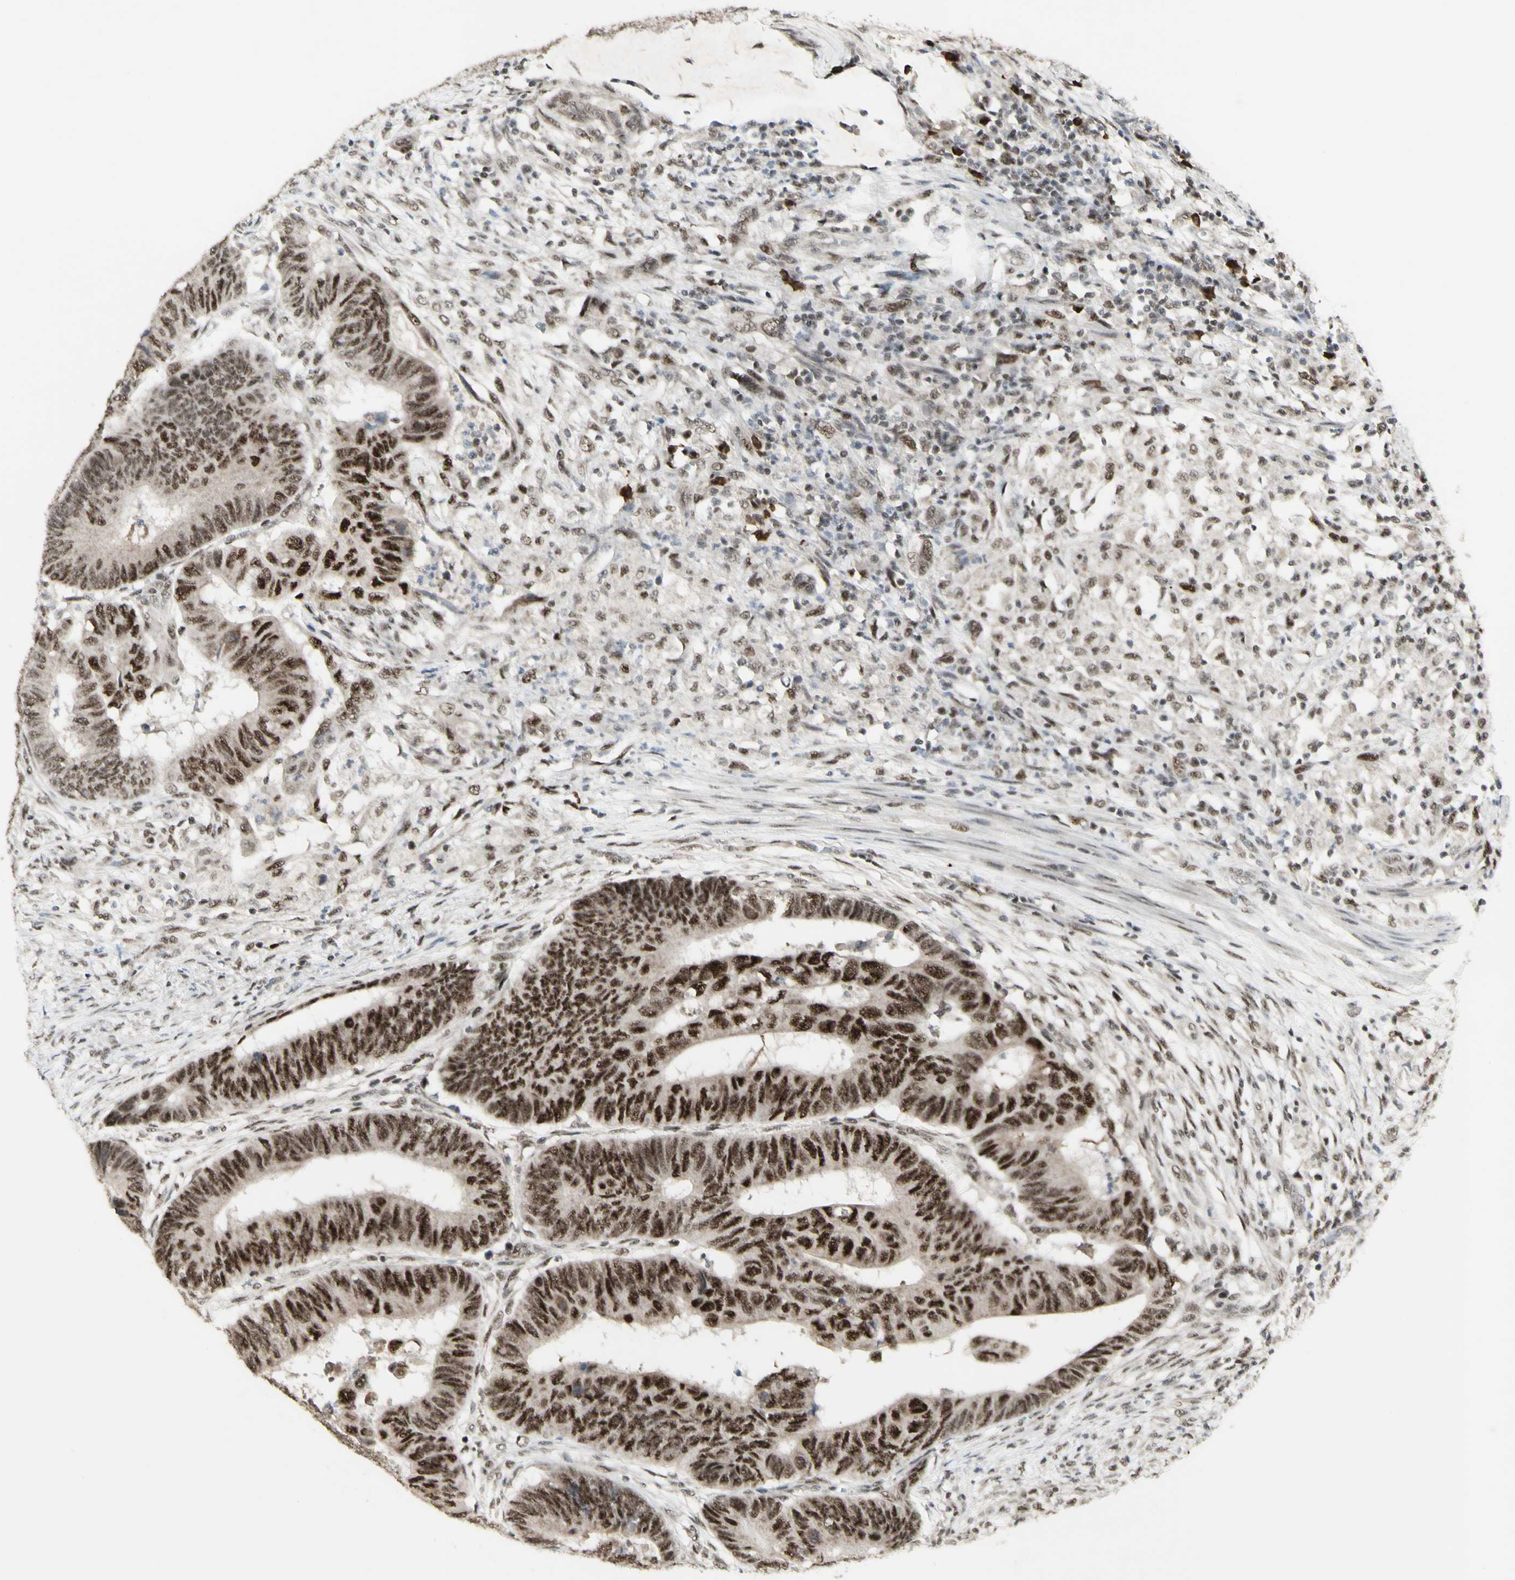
{"staining": {"intensity": "strong", "quantity": "25%-75%", "location": "nuclear"}, "tissue": "colorectal cancer", "cell_type": "Tumor cells", "image_type": "cancer", "snomed": [{"axis": "morphology", "description": "Normal tissue, NOS"}, {"axis": "morphology", "description": "Adenocarcinoma, NOS"}, {"axis": "topography", "description": "Rectum"}, {"axis": "topography", "description": "Peripheral nerve tissue"}], "caption": "Strong nuclear protein positivity is present in approximately 25%-75% of tumor cells in adenocarcinoma (colorectal).", "gene": "CCNT1", "patient": {"sex": "male", "age": 92}}